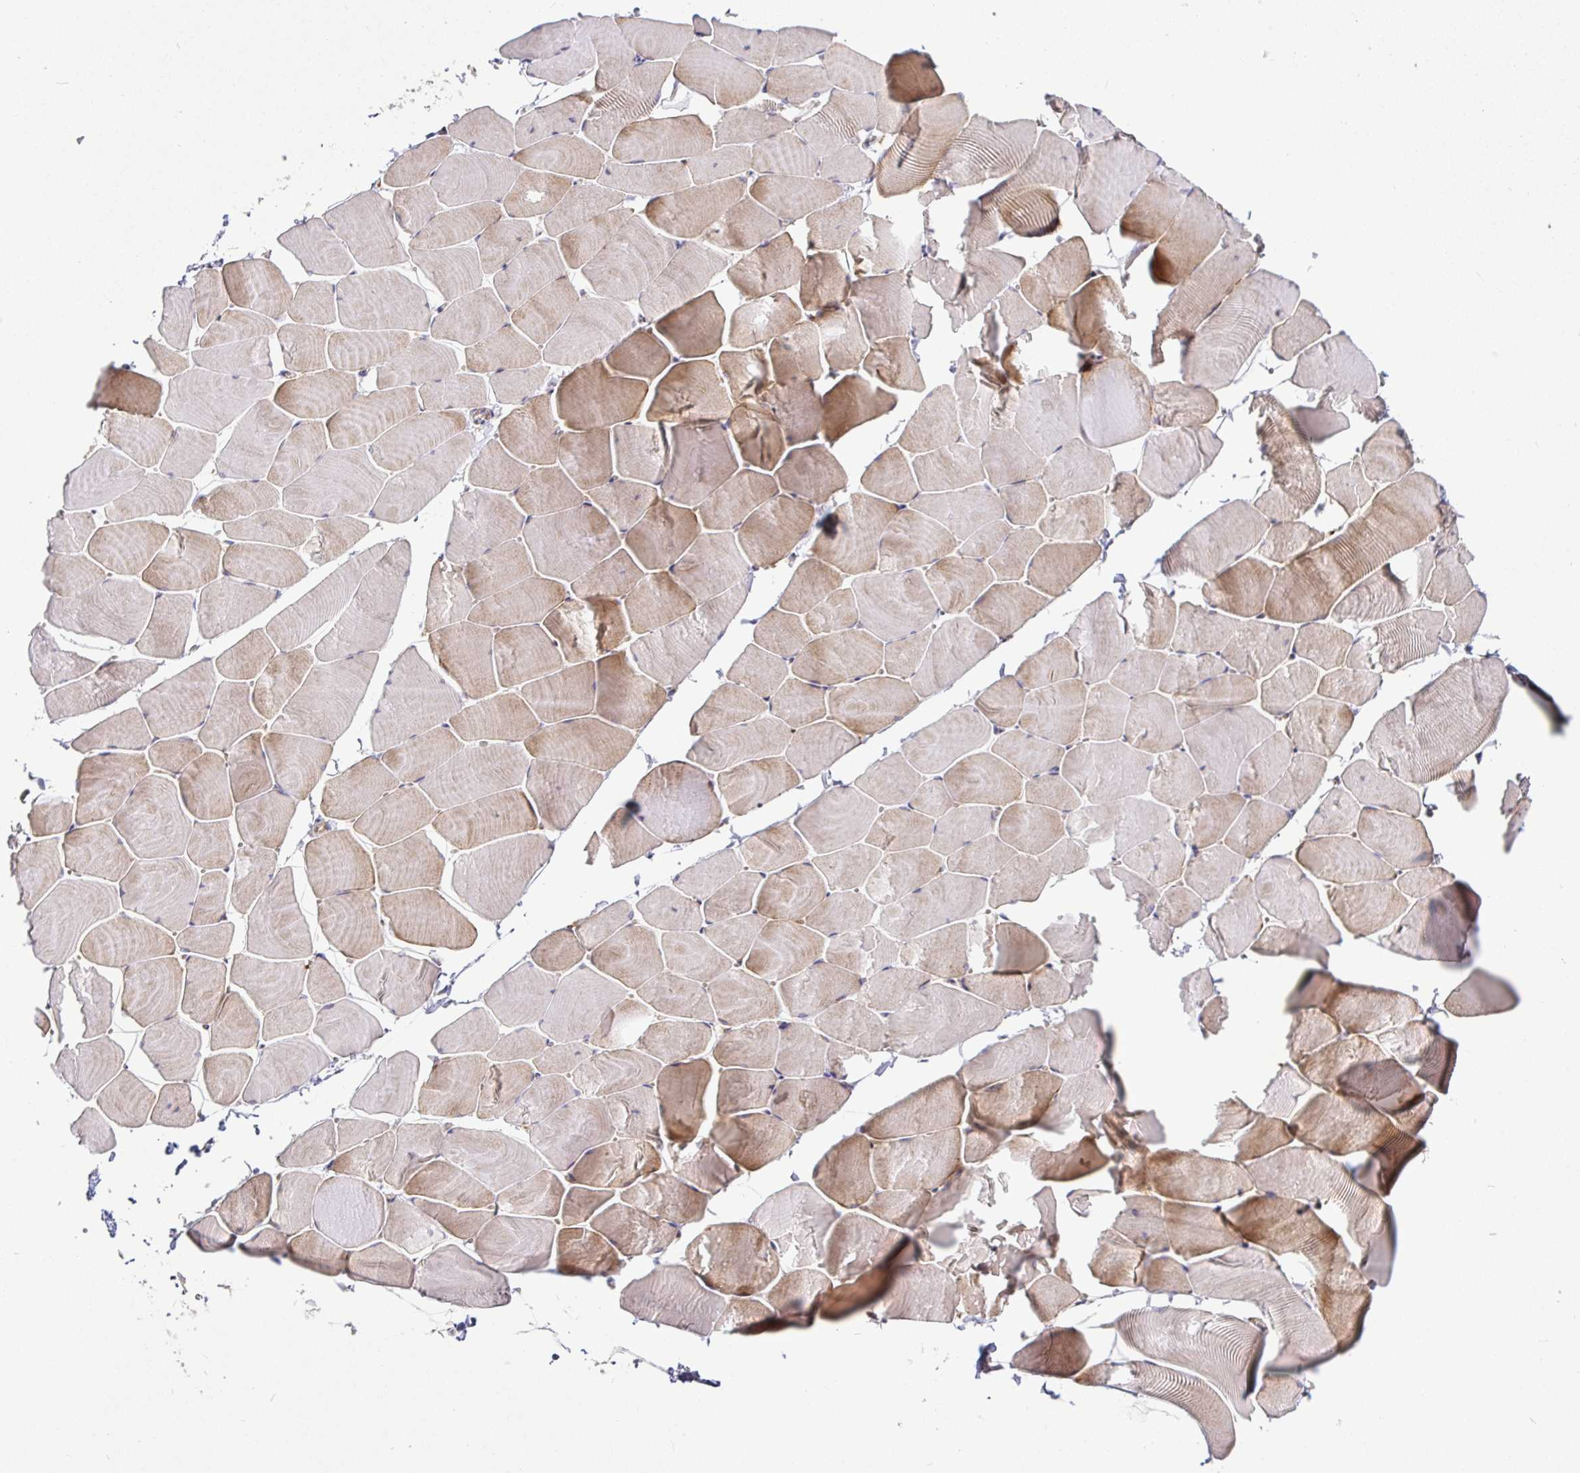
{"staining": {"intensity": "moderate", "quantity": "25%-75%", "location": "cytoplasmic/membranous"}, "tissue": "skeletal muscle", "cell_type": "Myocytes", "image_type": "normal", "snomed": [{"axis": "morphology", "description": "Normal tissue, NOS"}, {"axis": "topography", "description": "Skeletal muscle"}], "caption": "The micrograph reveals staining of benign skeletal muscle, revealing moderate cytoplasmic/membranous protein expression (brown color) within myocytes. (DAB = brown stain, brightfield microscopy at high magnification).", "gene": "SNX8", "patient": {"sex": "male", "age": 25}}